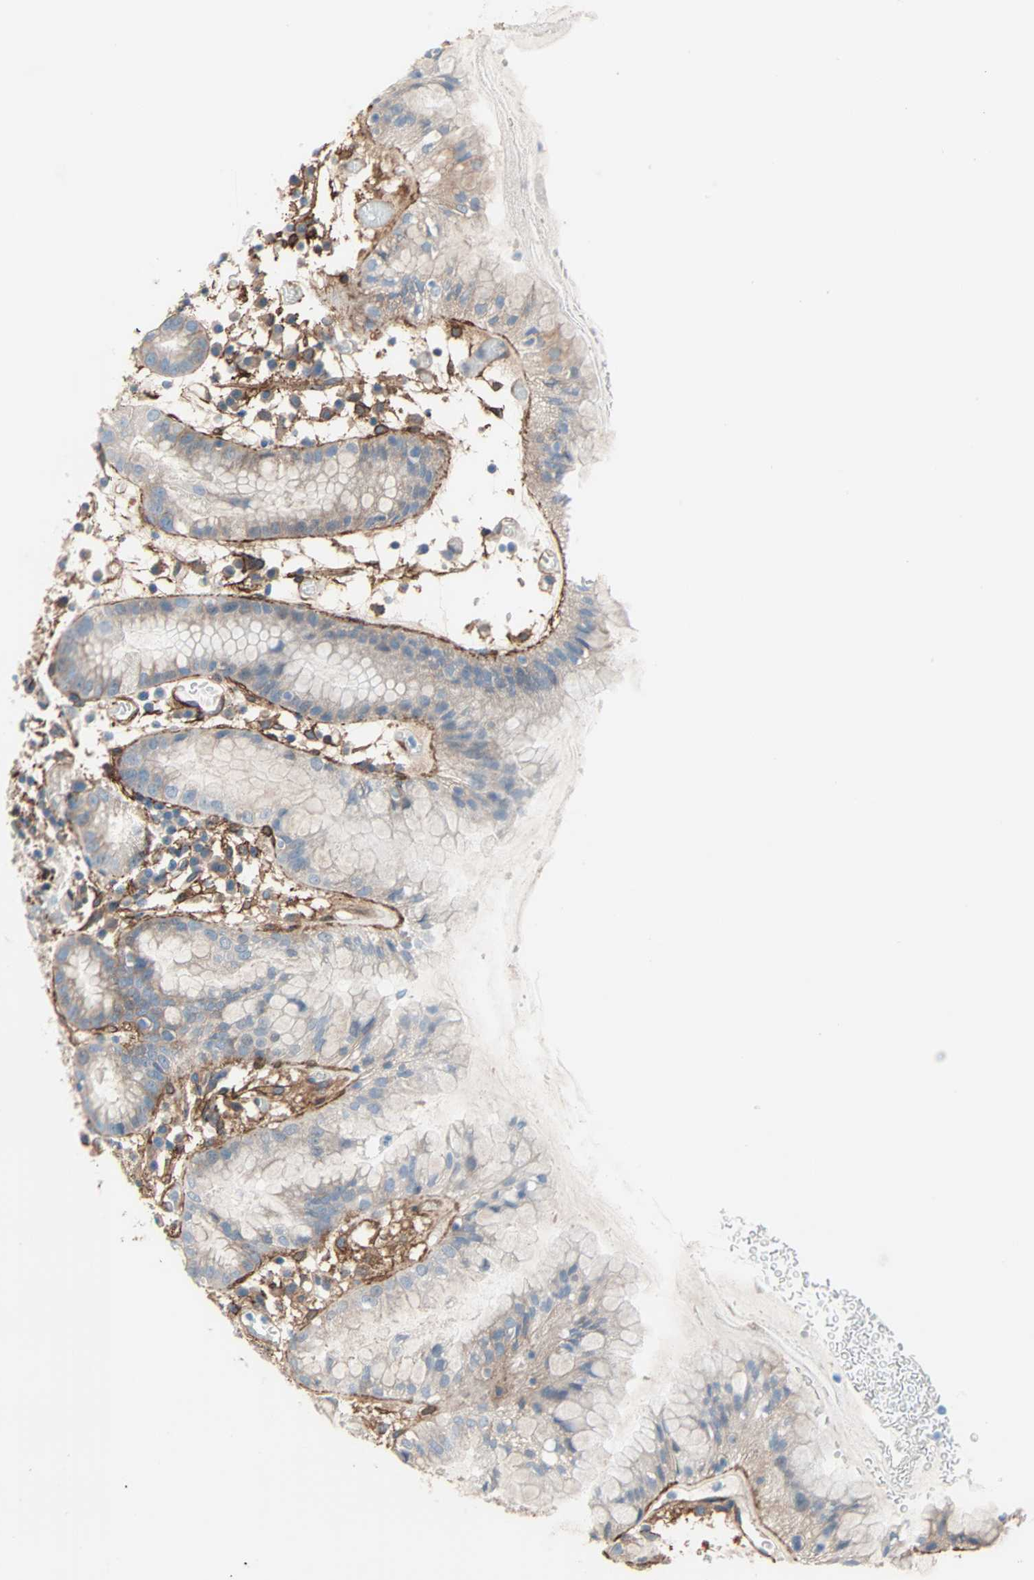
{"staining": {"intensity": "weak", "quantity": ">75%", "location": "cytoplasmic/membranous"}, "tissue": "stomach", "cell_type": "Glandular cells", "image_type": "normal", "snomed": [{"axis": "morphology", "description": "Normal tissue, NOS"}, {"axis": "topography", "description": "Stomach"}, {"axis": "topography", "description": "Stomach, lower"}], "caption": "Immunohistochemistry (IHC) (DAB) staining of unremarkable human stomach shows weak cytoplasmic/membranous protein staining in approximately >75% of glandular cells.", "gene": "EPB41L2", "patient": {"sex": "female", "age": 75}}